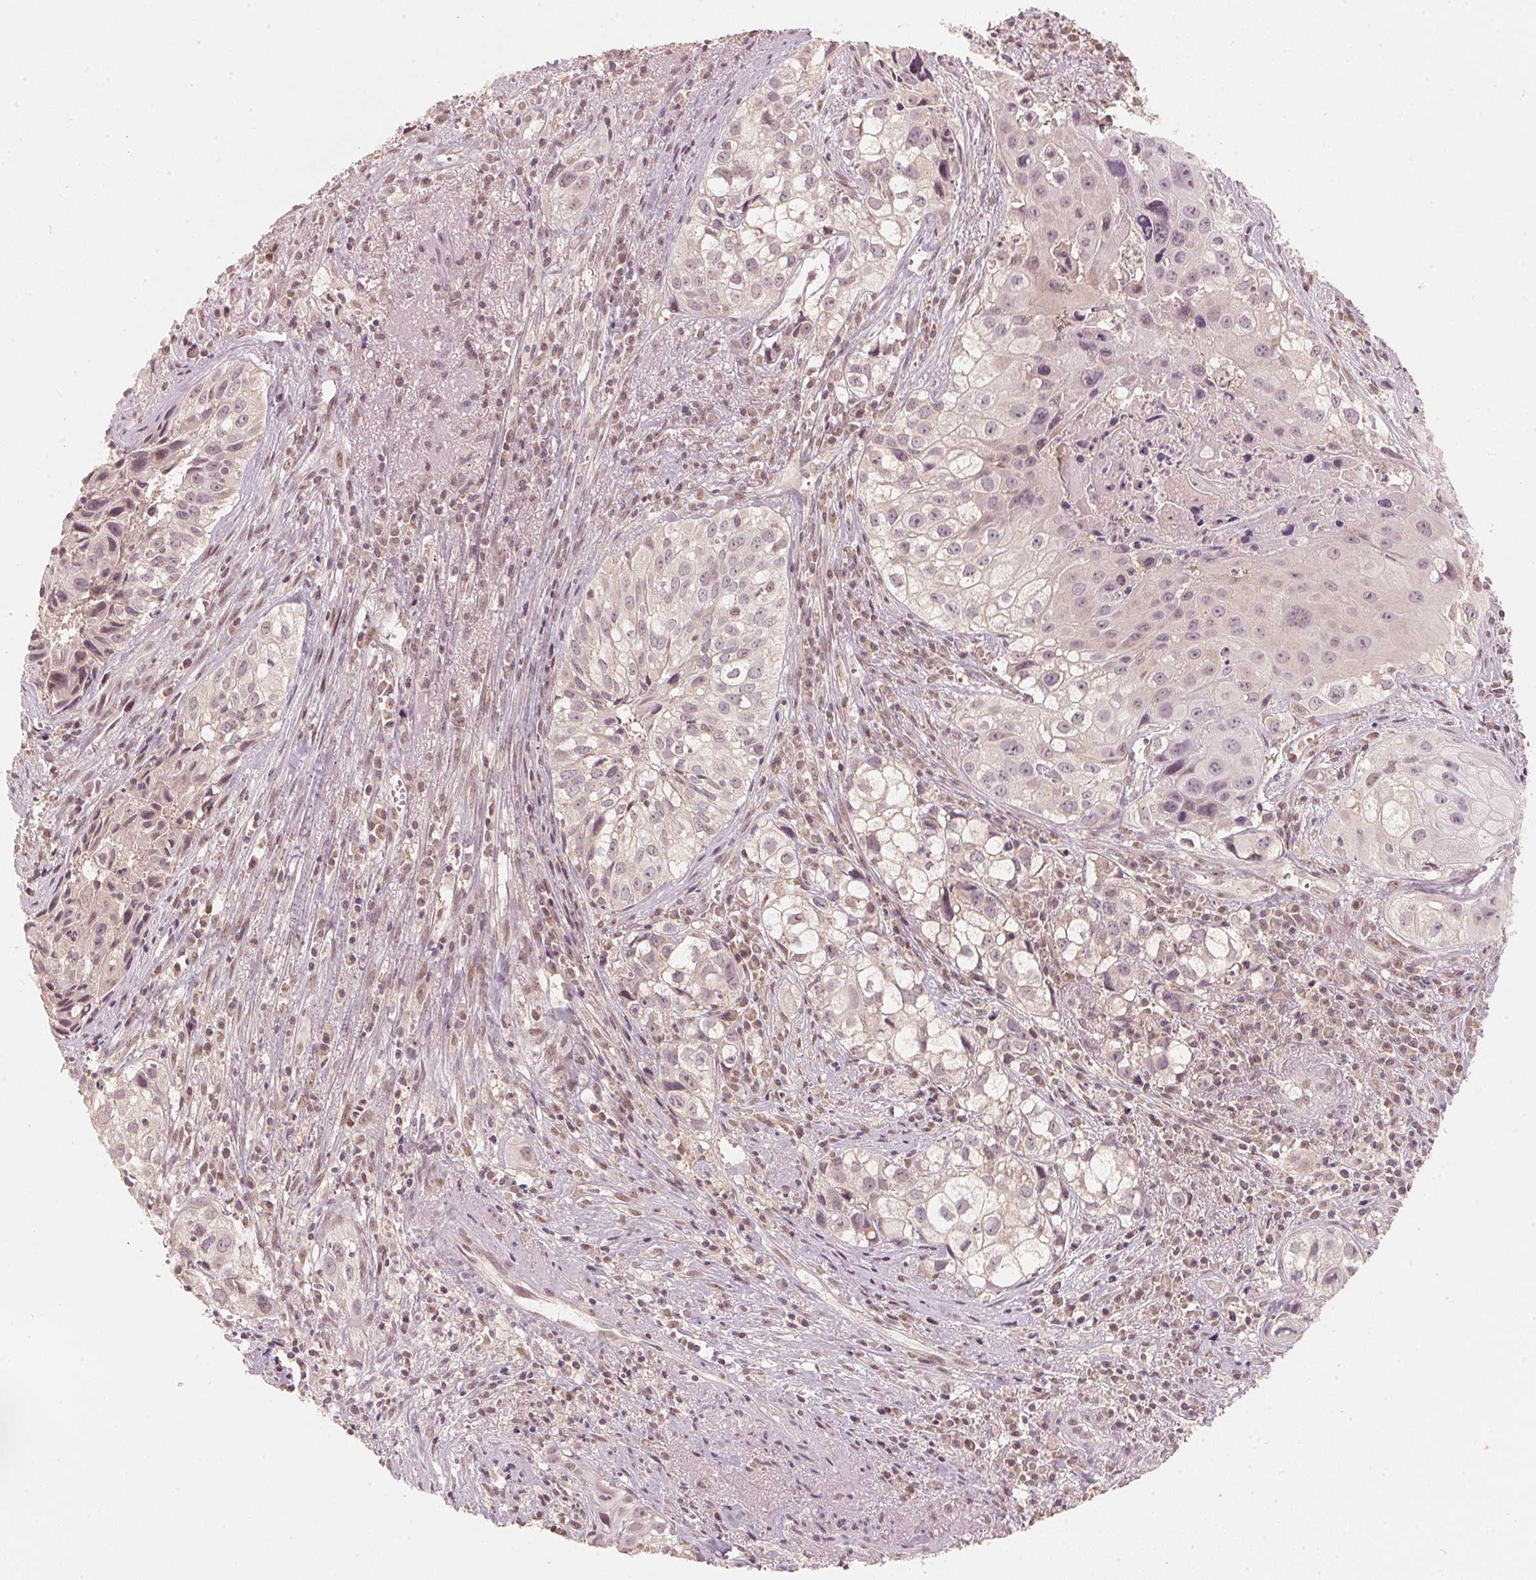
{"staining": {"intensity": "negative", "quantity": "none", "location": "none"}, "tissue": "cervical cancer", "cell_type": "Tumor cells", "image_type": "cancer", "snomed": [{"axis": "morphology", "description": "Squamous cell carcinoma, NOS"}, {"axis": "topography", "description": "Cervix"}], "caption": "IHC of human cervical cancer shows no expression in tumor cells.", "gene": "C2orf73", "patient": {"sex": "female", "age": 53}}